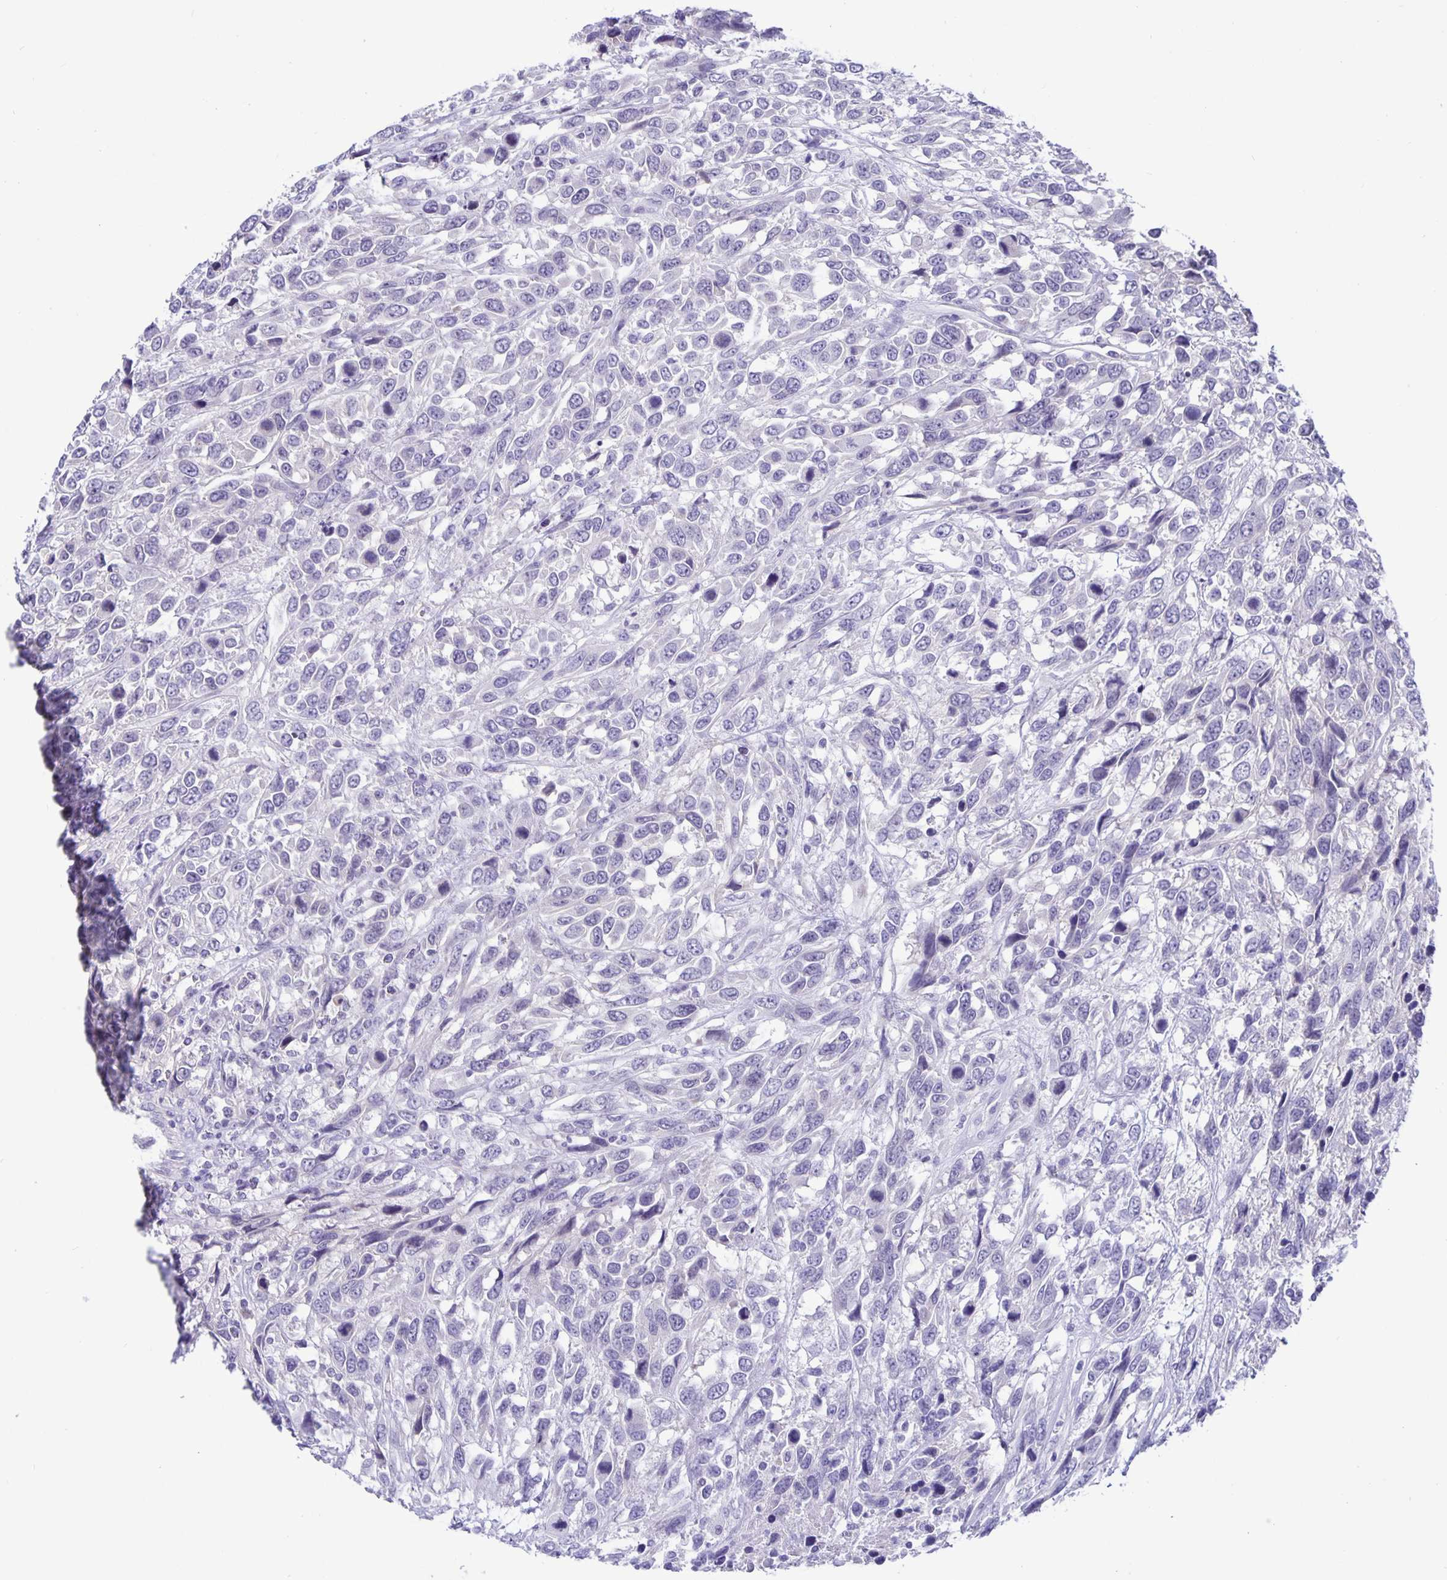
{"staining": {"intensity": "negative", "quantity": "none", "location": "none"}, "tissue": "urothelial cancer", "cell_type": "Tumor cells", "image_type": "cancer", "snomed": [{"axis": "morphology", "description": "Urothelial carcinoma, High grade"}, {"axis": "topography", "description": "Urinary bladder"}], "caption": "High magnification brightfield microscopy of urothelial cancer stained with DAB (brown) and counterstained with hematoxylin (blue): tumor cells show no significant positivity.", "gene": "ERMN", "patient": {"sex": "female", "age": 70}}